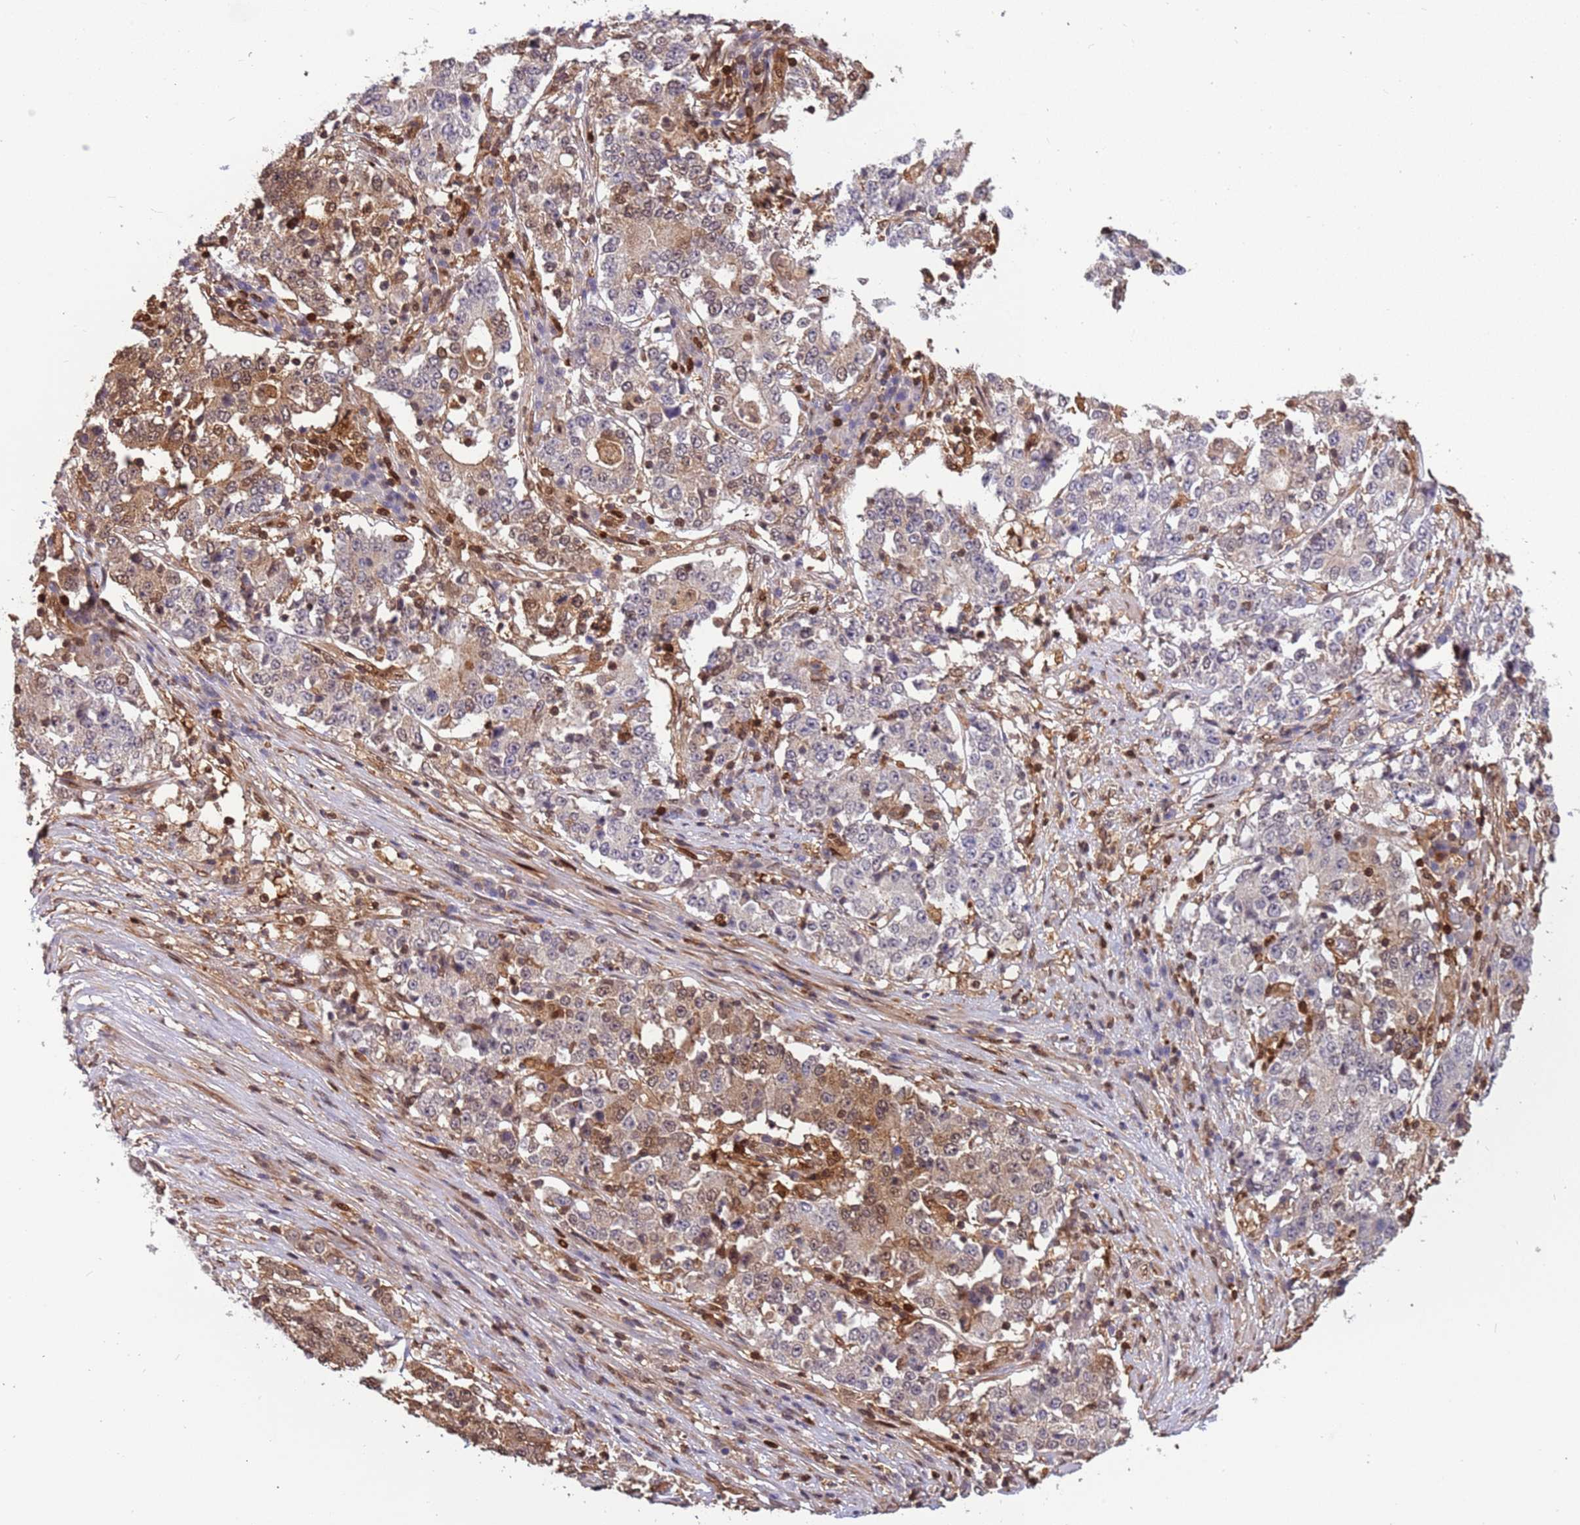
{"staining": {"intensity": "moderate", "quantity": "25%-75%", "location": "cytoplasmic/membranous,nuclear"}, "tissue": "stomach cancer", "cell_type": "Tumor cells", "image_type": "cancer", "snomed": [{"axis": "morphology", "description": "Adenocarcinoma, NOS"}, {"axis": "topography", "description": "Stomach"}], "caption": "Immunohistochemical staining of stomach cancer demonstrates moderate cytoplasmic/membranous and nuclear protein staining in approximately 25%-75% of tumor cells.", "gene": "GBP2", "patient": {"sex": "male", "age": 59}}